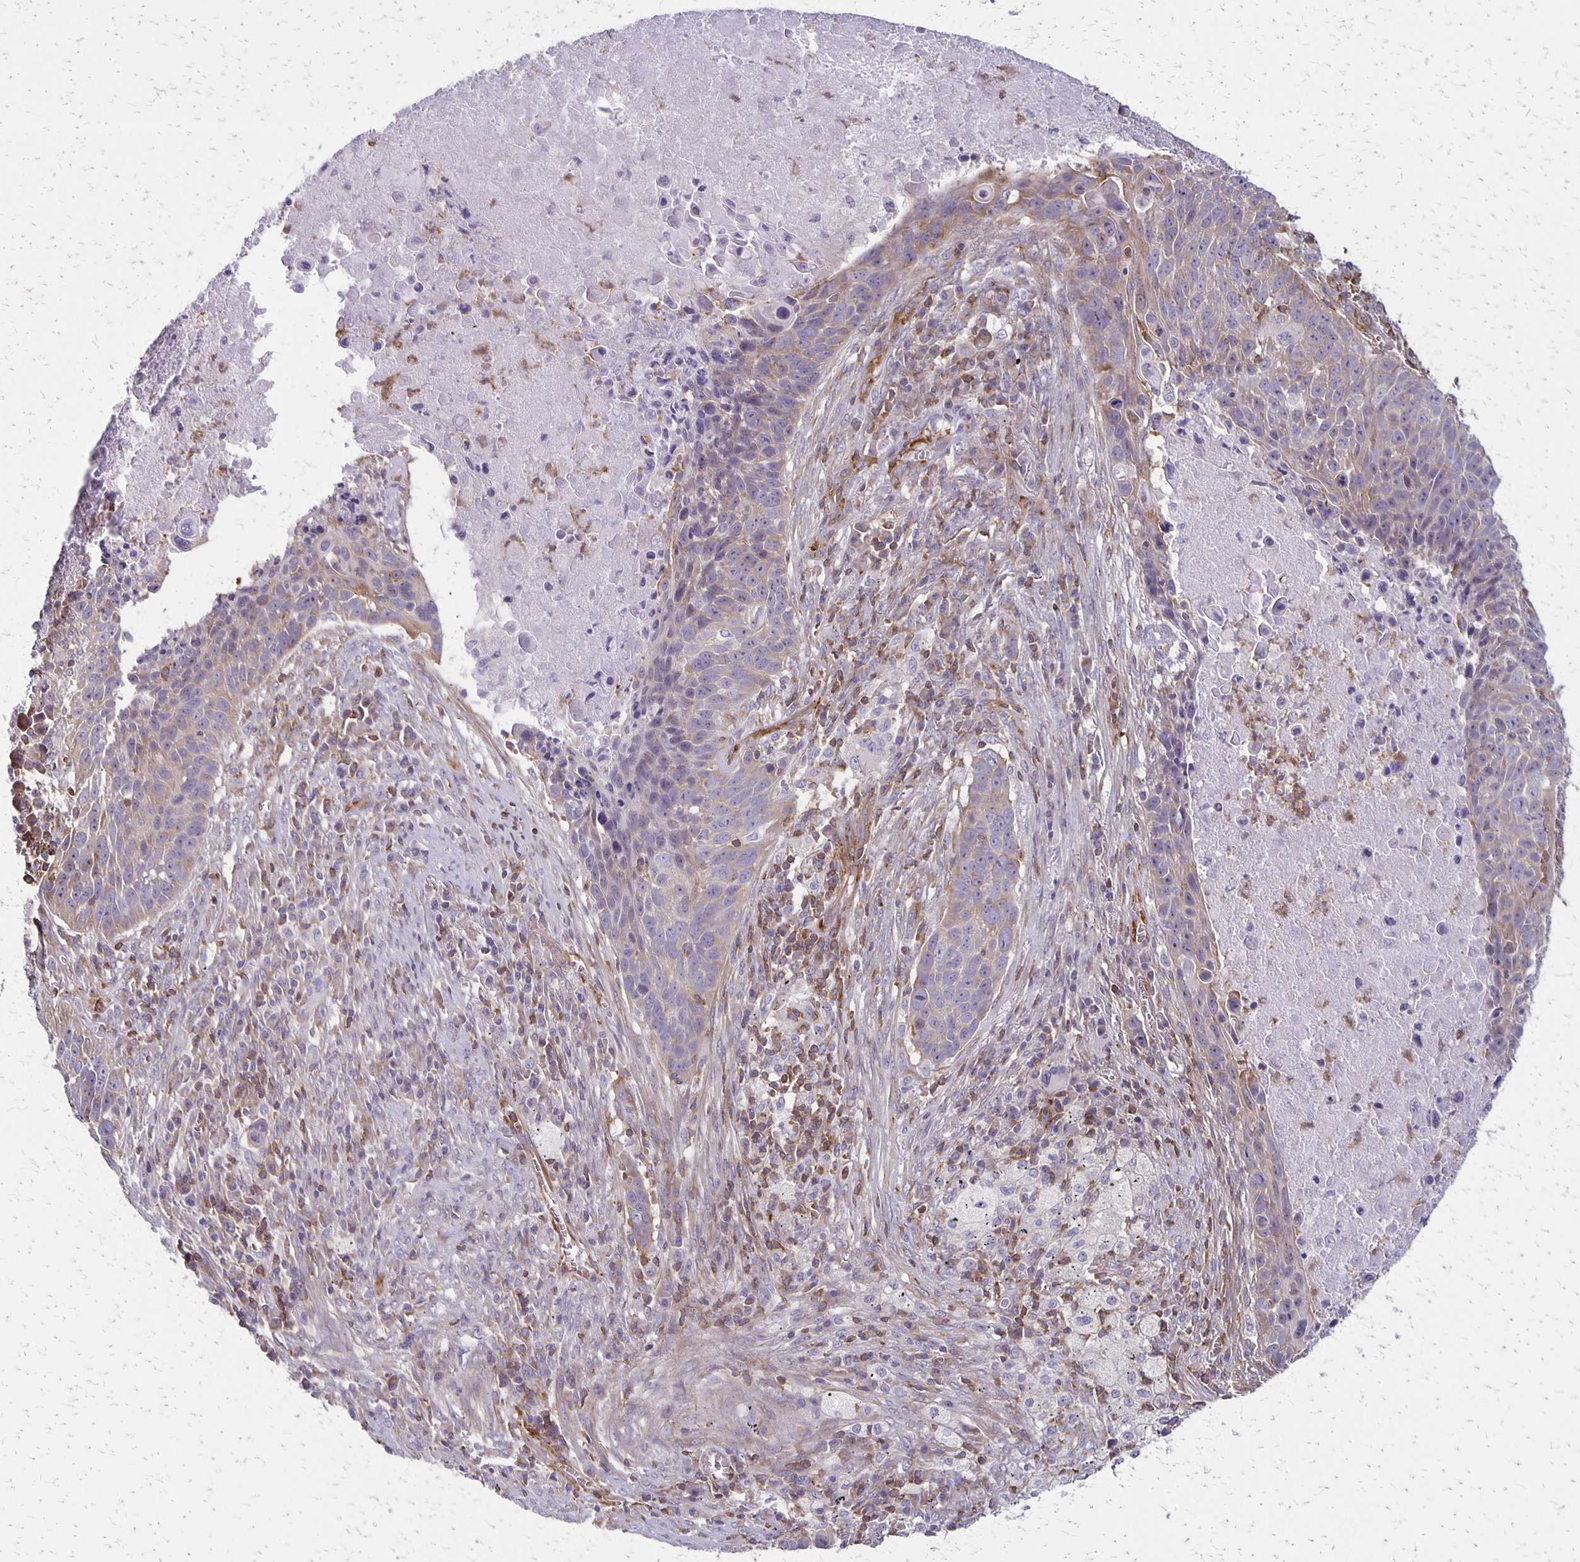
{"staining": {"intensity": "weak", "quantity": "<25%", "location": "cytoplasmic/membranous"}, "tissue": "lung cancer", "cell_type": "Tumor cells", "image_type": "cancer", "snomed": [{"axis": "morphology", "description": "Squamous cell carcinoma, NOS"}, {"axis": "topography", "description": "Lung"}], "caption": "This is an immunohistochemistry micrograph of human lung cancer (squamous cell carcinoma). There is no expression in tumor cells.", "gene": "SEPTIN5", "patient": {"sex": "male", "age": 78}}